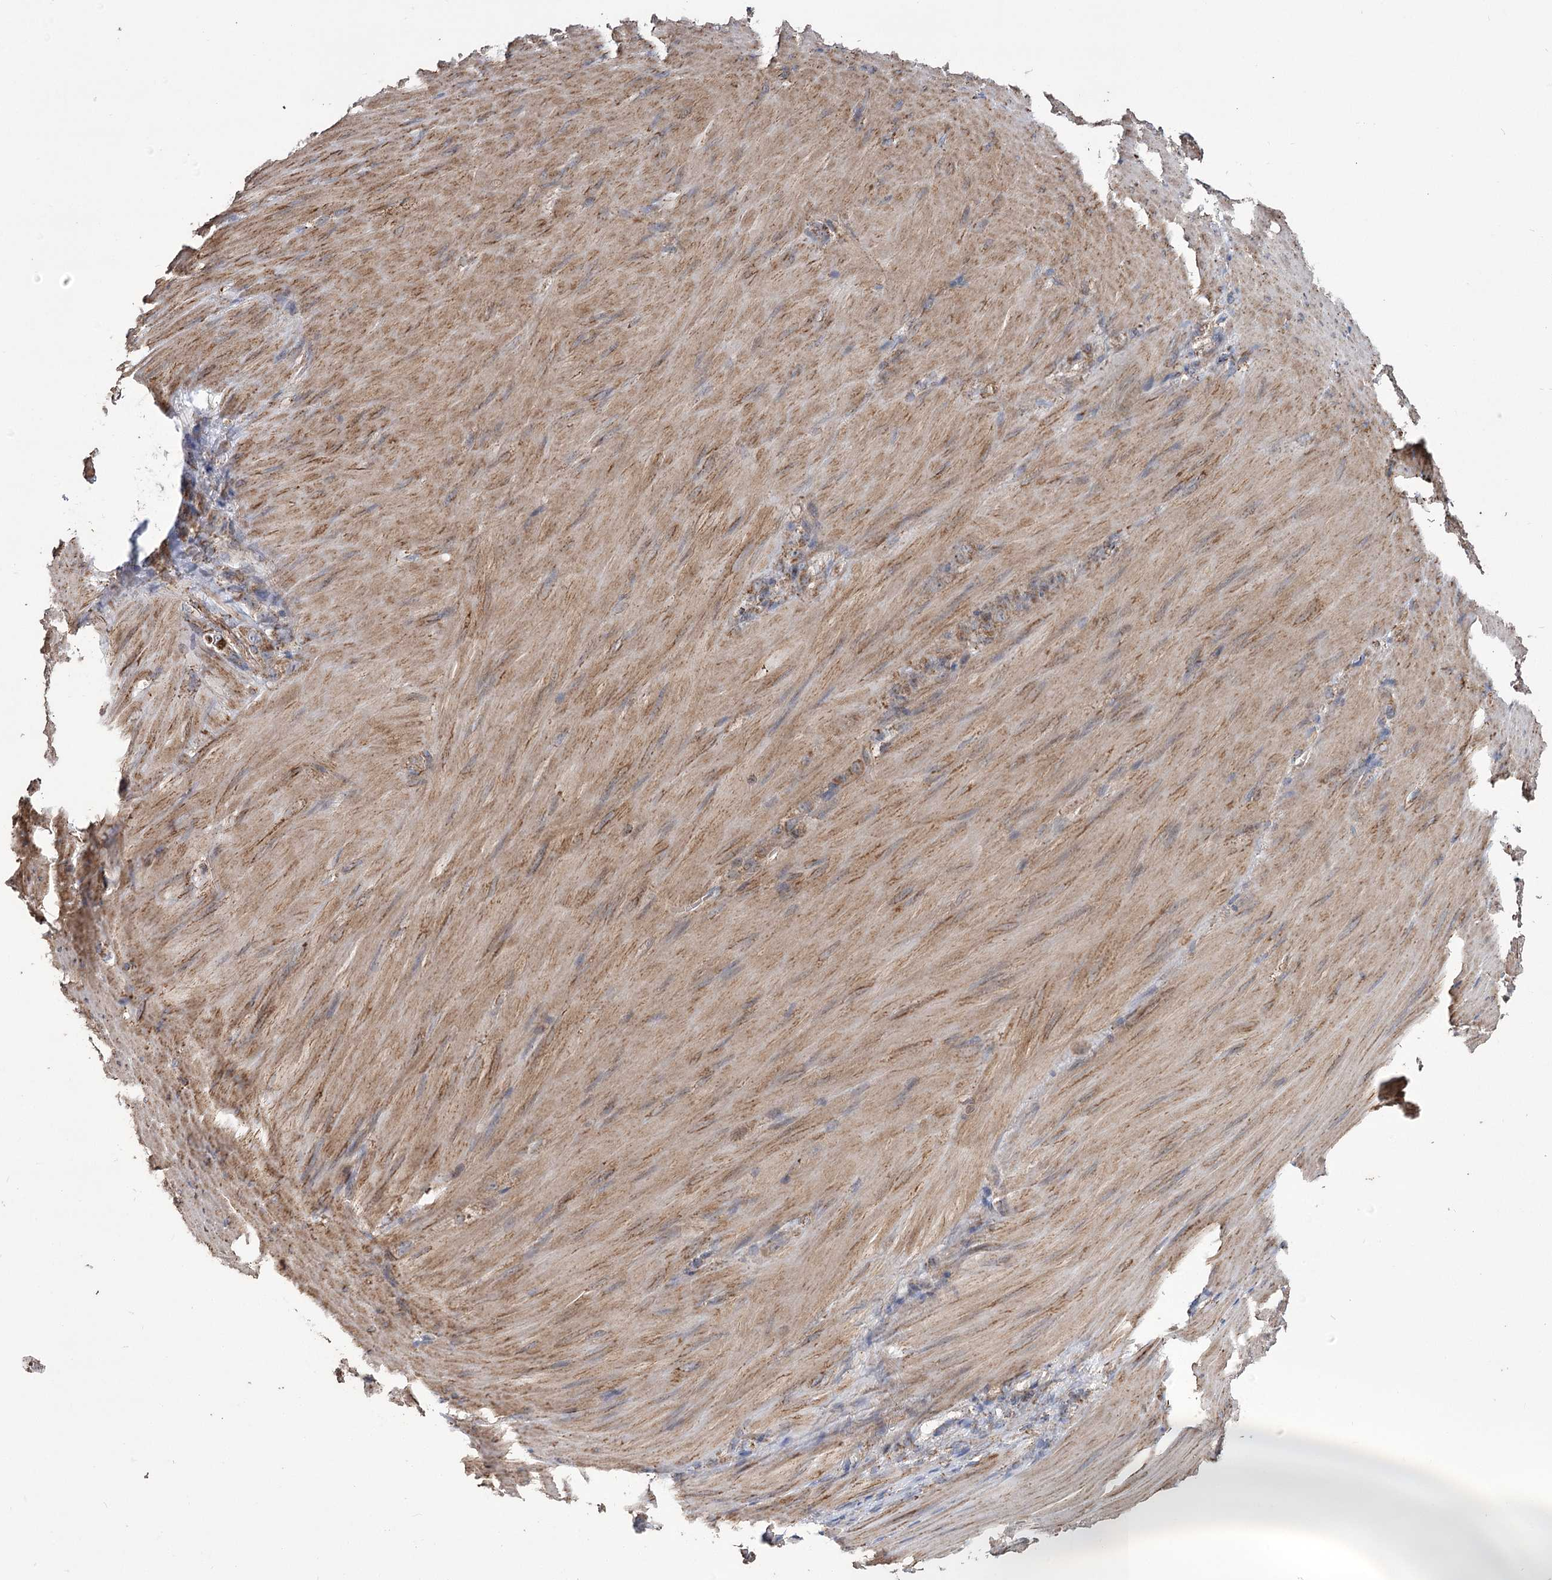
{"staining": {"intensity": "moderate", "quantity": ">75%", "location": "cytoplasmic/membranous"}, "tissue": "stomach cancer", "cell_type": "Tumor cells", "image_type": "cancer", "snomed": [{"axis": "morphology", "description": "Normal tissue, NOS"}, {"axis": "morphology", "description": "Adenocarcinoma, NOS"}, {"axis": "topography", "description": "Stomach"}], "caption": "A medium amount of moderate cytoplasmic/membranous positivity is appreciated in approximately >75% of tumor cells in adenocarcinoma (stomach) tissue.", "gene": "RANBP3L", "patient": {"sex": "male", "age": 82}}